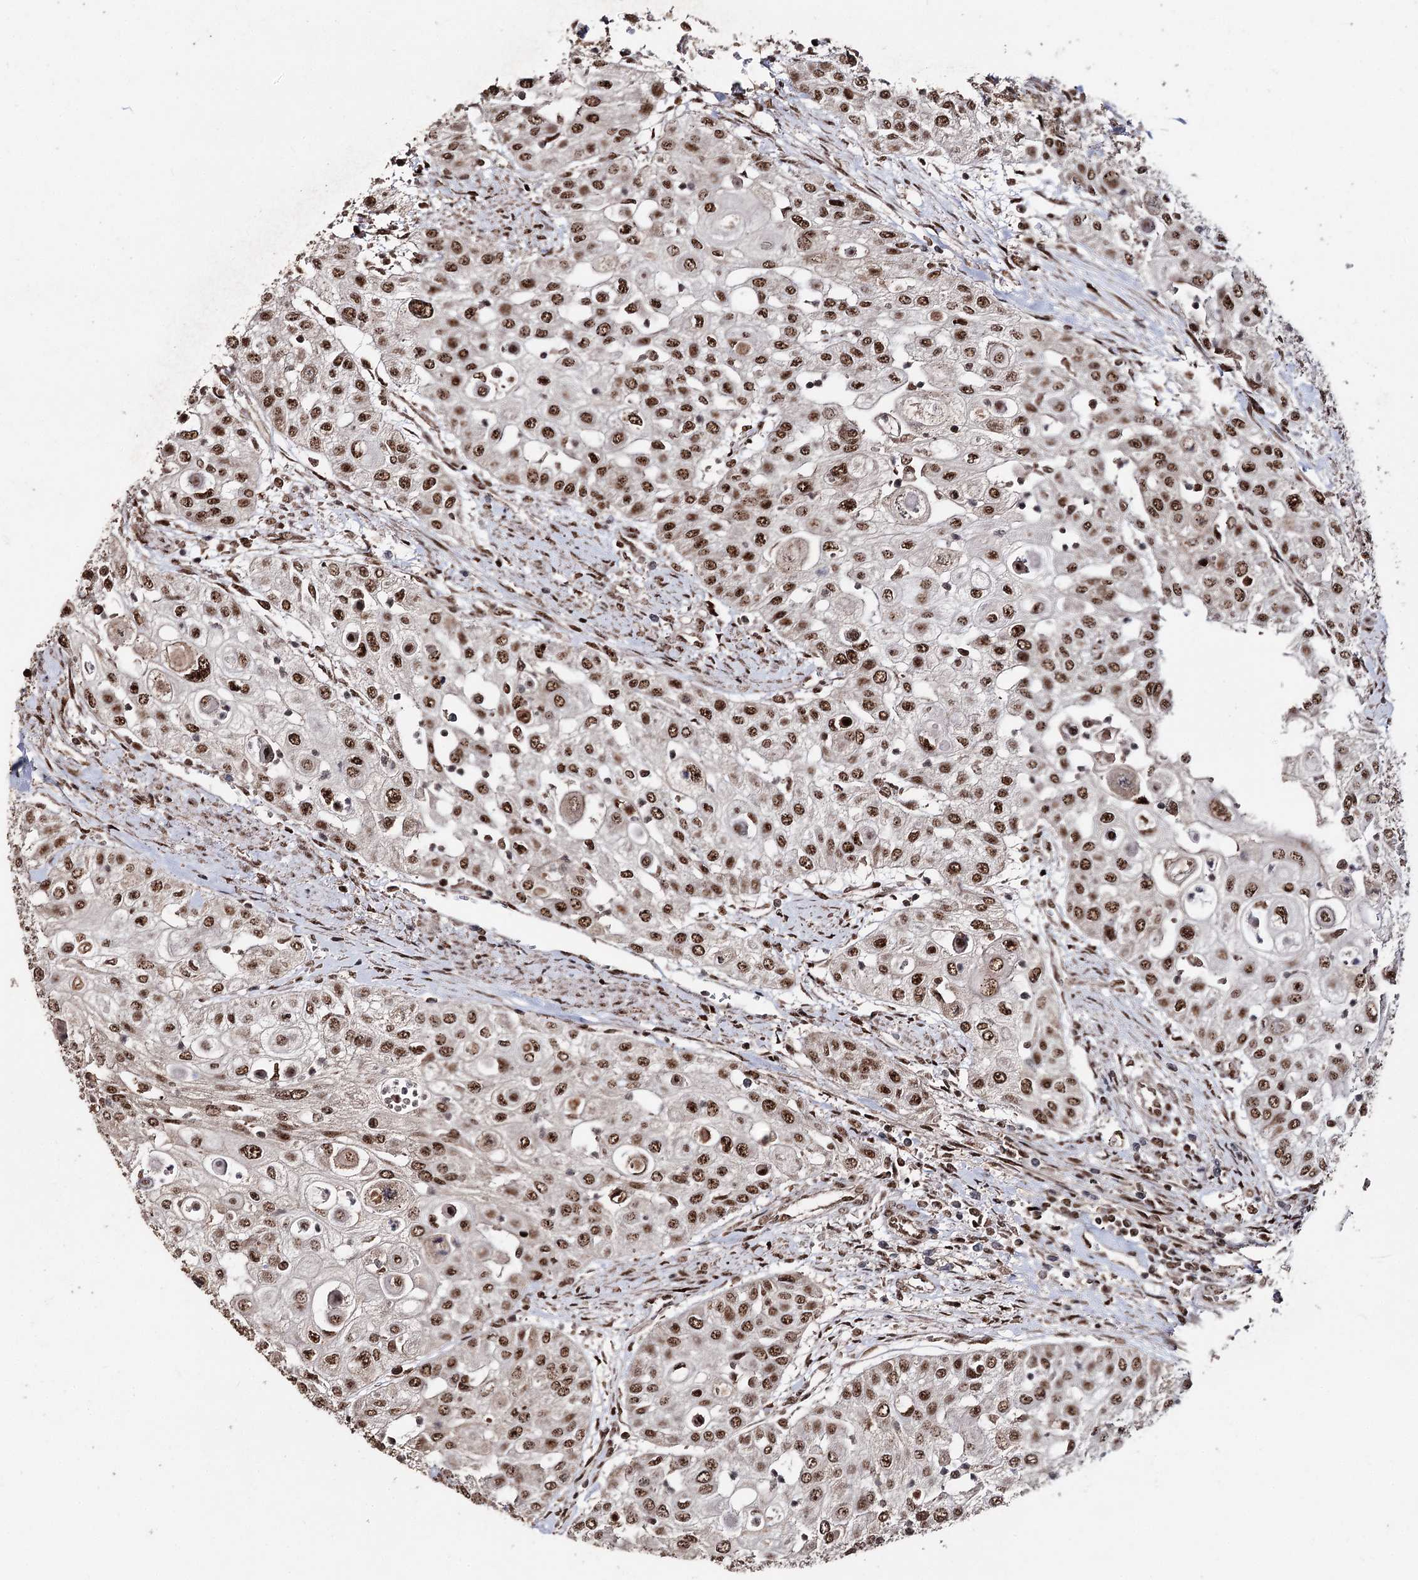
{"staining": {"intensity": "moderate", "quantity": ">75%", "location": "nuclear"}, "tissue": "urothelial cancer", "cell_type": "Tumor cells", "image_type": "cancer", "snomed": [{"axis": "morphology", "description": "Urothelial carcinoma, High grade"}, {"axis": "topography", "description": "Urinary bladder"}], "caption": "Immunohistochemical staining of human urothelial cancer reveals medium levels of moderate nuclear expression in approximately >75% of tumor cells. Immunohistochemistry stains the protein of interest in brown and the nuclei are stained blue.", "gene": "U2SURP", "patient": {"sex": "female", "age": 79}}